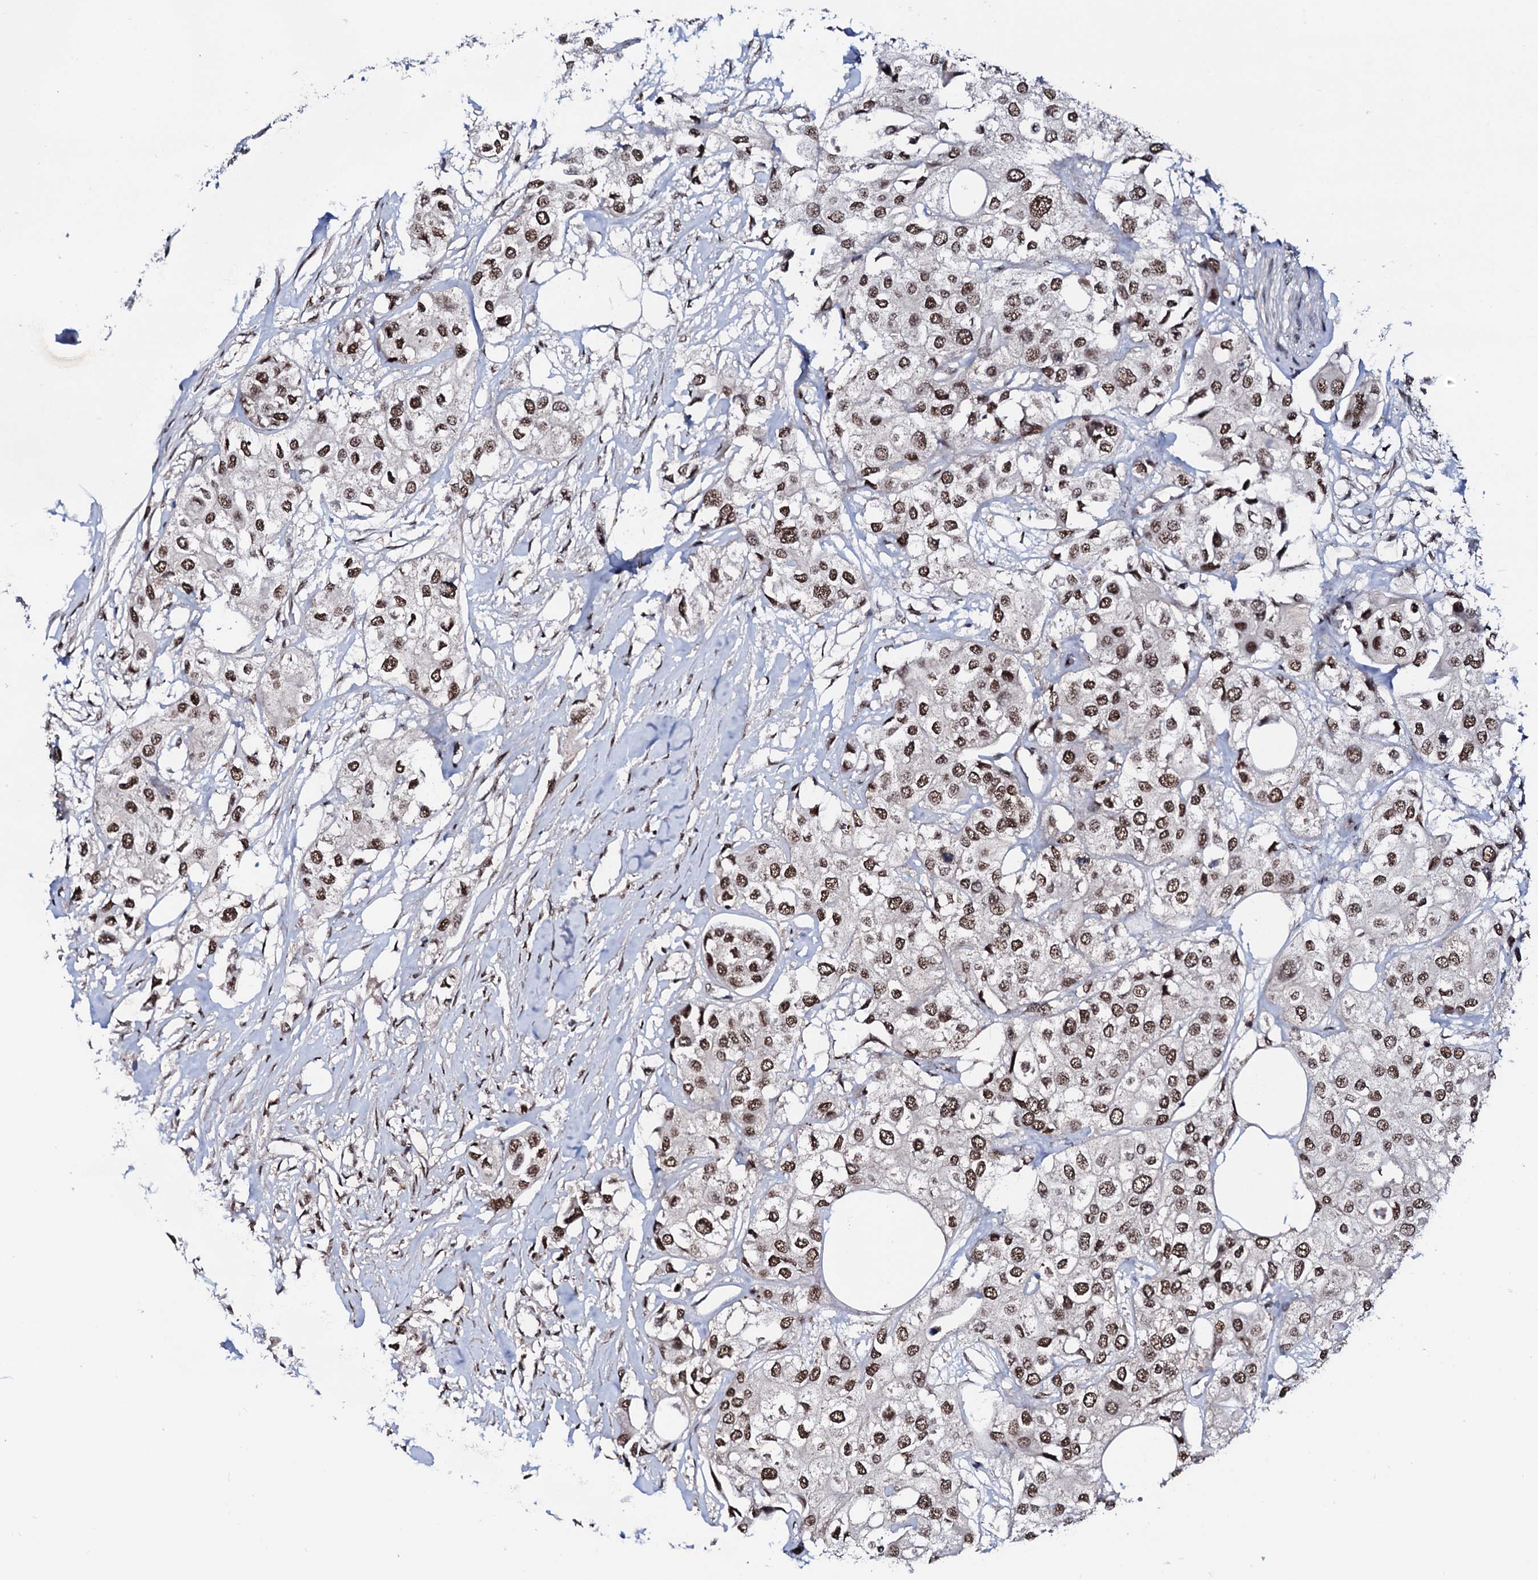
{"staining": {"intensity": "moderate", "quantity": ">75%", "location": "nuclear"}, "tissue": "urothelial cancer", "cell_type": "Tumor cells", "image_type": "cancer", "snomed": [{"axis": "morphology", "description": "Urothelial carcinoma, High grade"}, {"axis": "topography", "description": "Urinary bladder"}], "caption": "Protein staining displays moderate nuclear staining in approximately >75% of tumor cells in urothelial carcinoma (high-grade).", "gene": "PRPF18", "patient": {"sex": "male", "age": 64}}